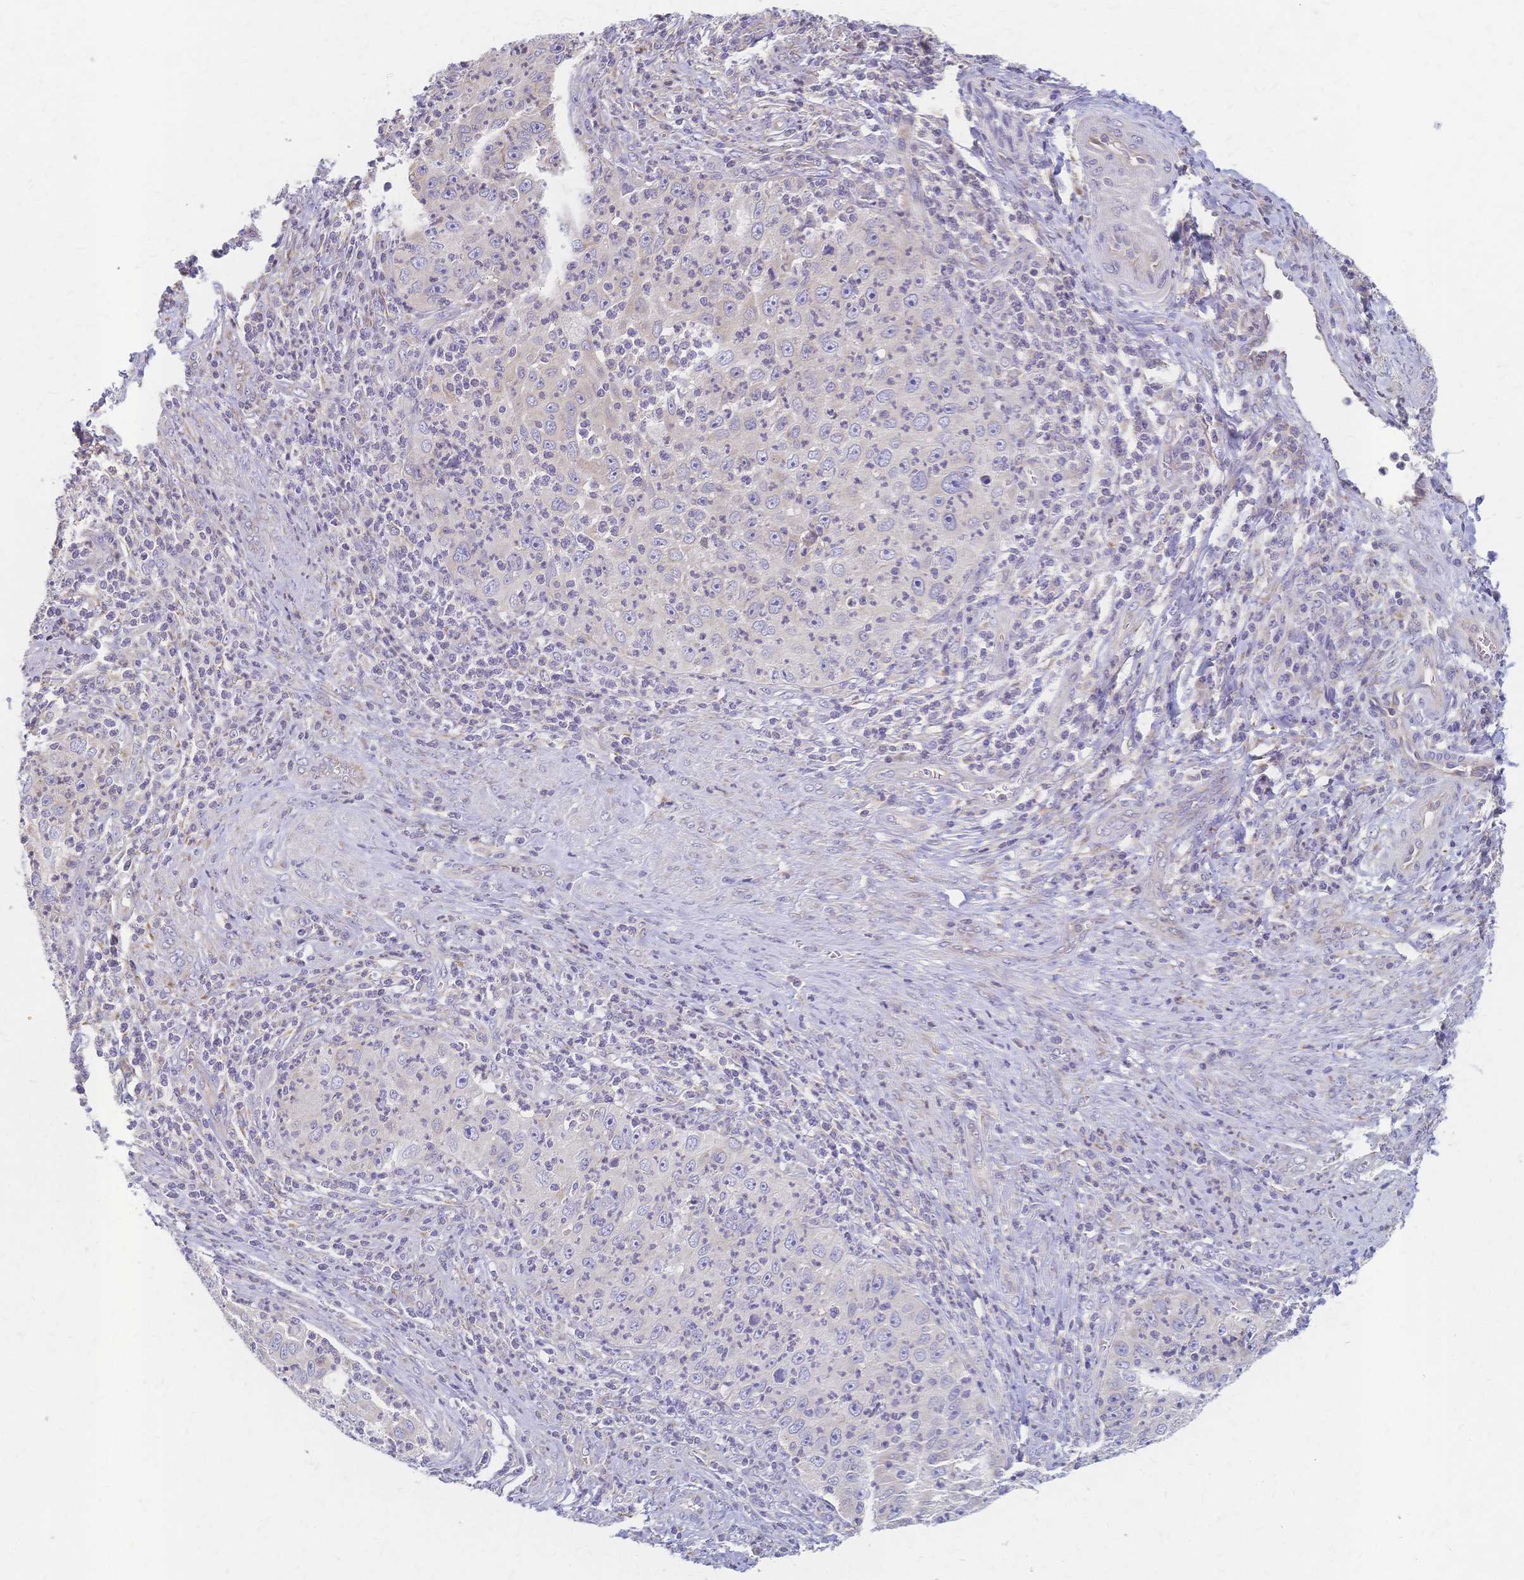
{"staining": {"intensity": "negative", "quantity": "none", "location": "none"}, "tissue": "cervical cancer", "cell_type": "Tumor cells", "image_type": "cancer", "snomed": [{"axis": "morphology", "description": "Squamous cell carcinoma, NOS"}, {"axis": "topography", "description": "Cervix"}], "caption": "This is an immunohistochemistry micrograph of cervical squamous cell carcinoma. There is no expression in tumor cells.", "gene": "CYB5A", "patient": {"sex": "female", "age": 30}}